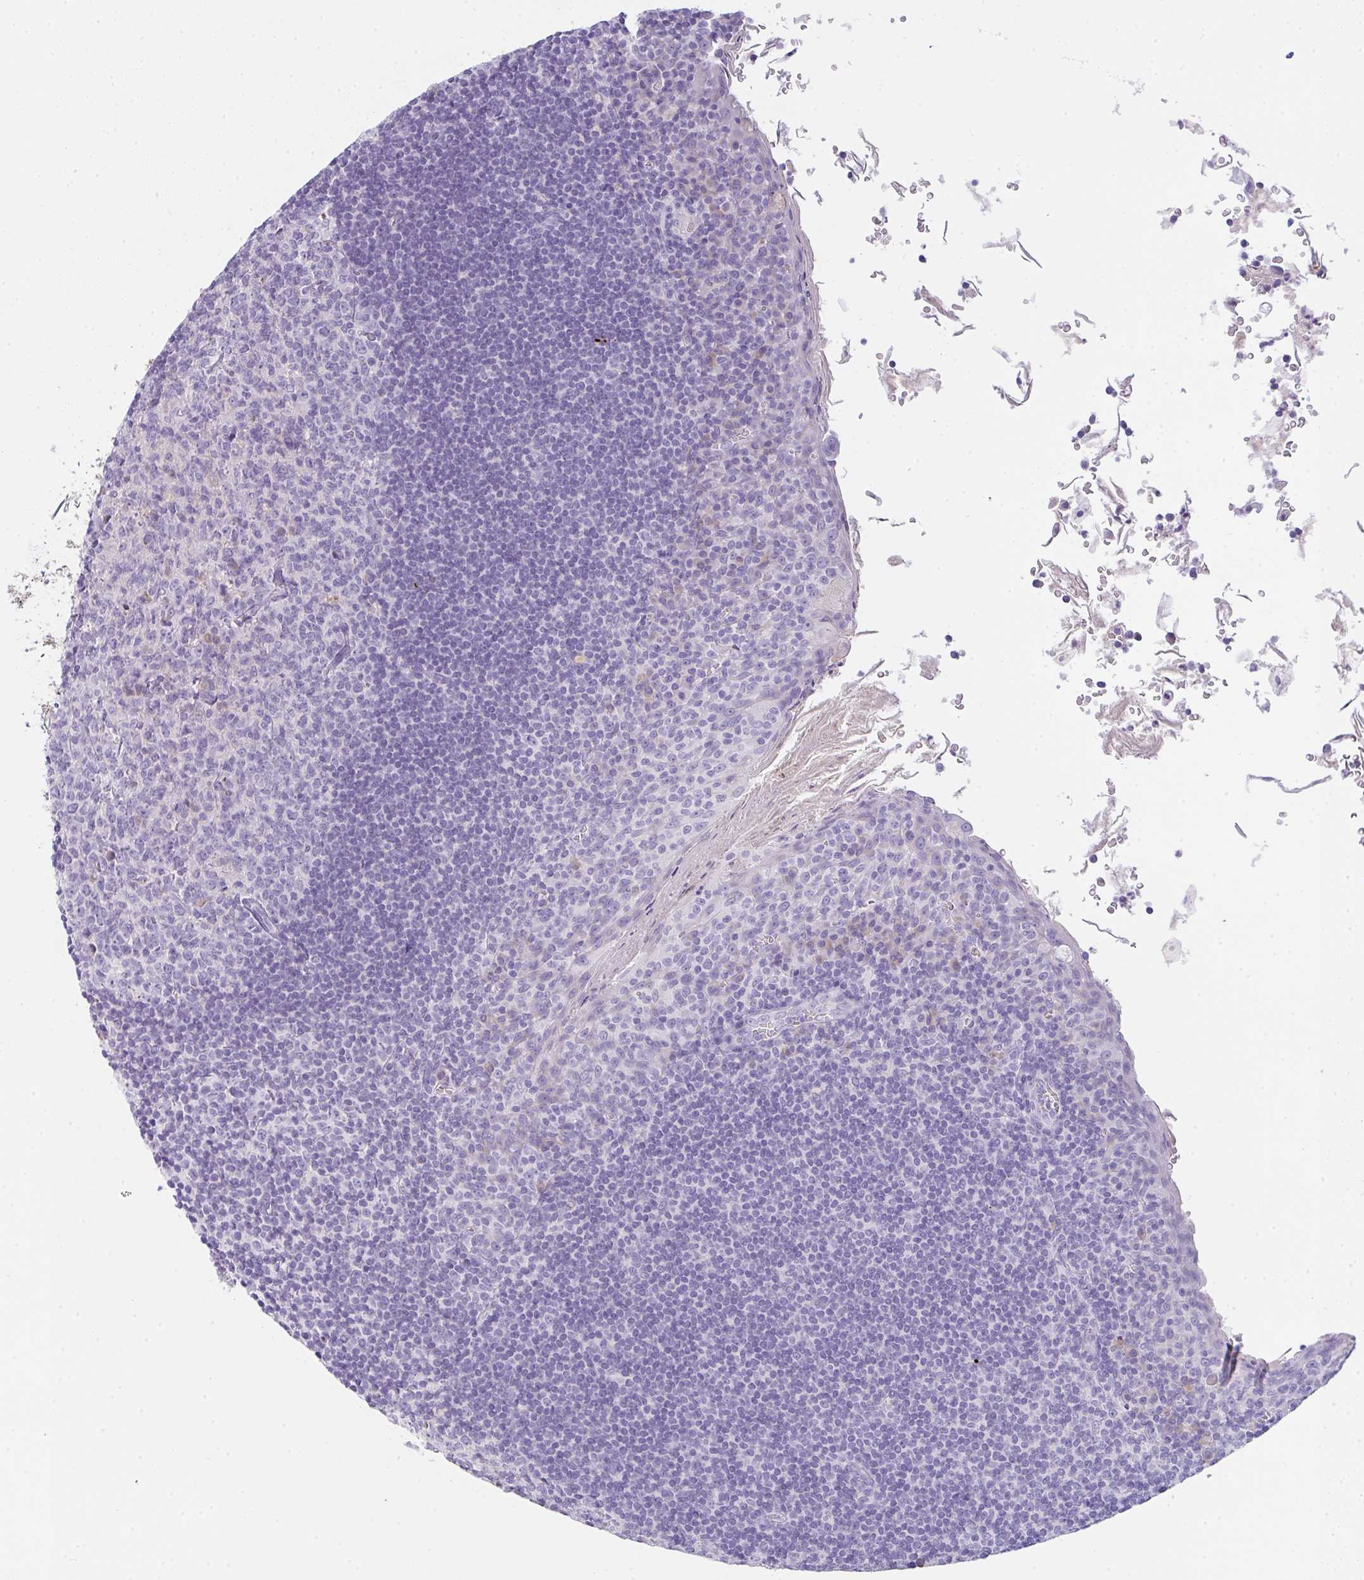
{"staining": {"intensity": "negative", "quantity": "none", "location": "none"}, "tissue": "tonsil", "cell_type": "Germinal center cells", "image_type": "normal", "snomed": [{"axis": "morphology", "description": "Normal tissue, NOS"}, {"axis": "topography", "description": "Tonsil"}], "caption": "Human tonsil stained for a protein using IHC displays no positivity in germinal center cells.", "gene": "COX7B", "patient": {"sex": "male", "age": 27}}